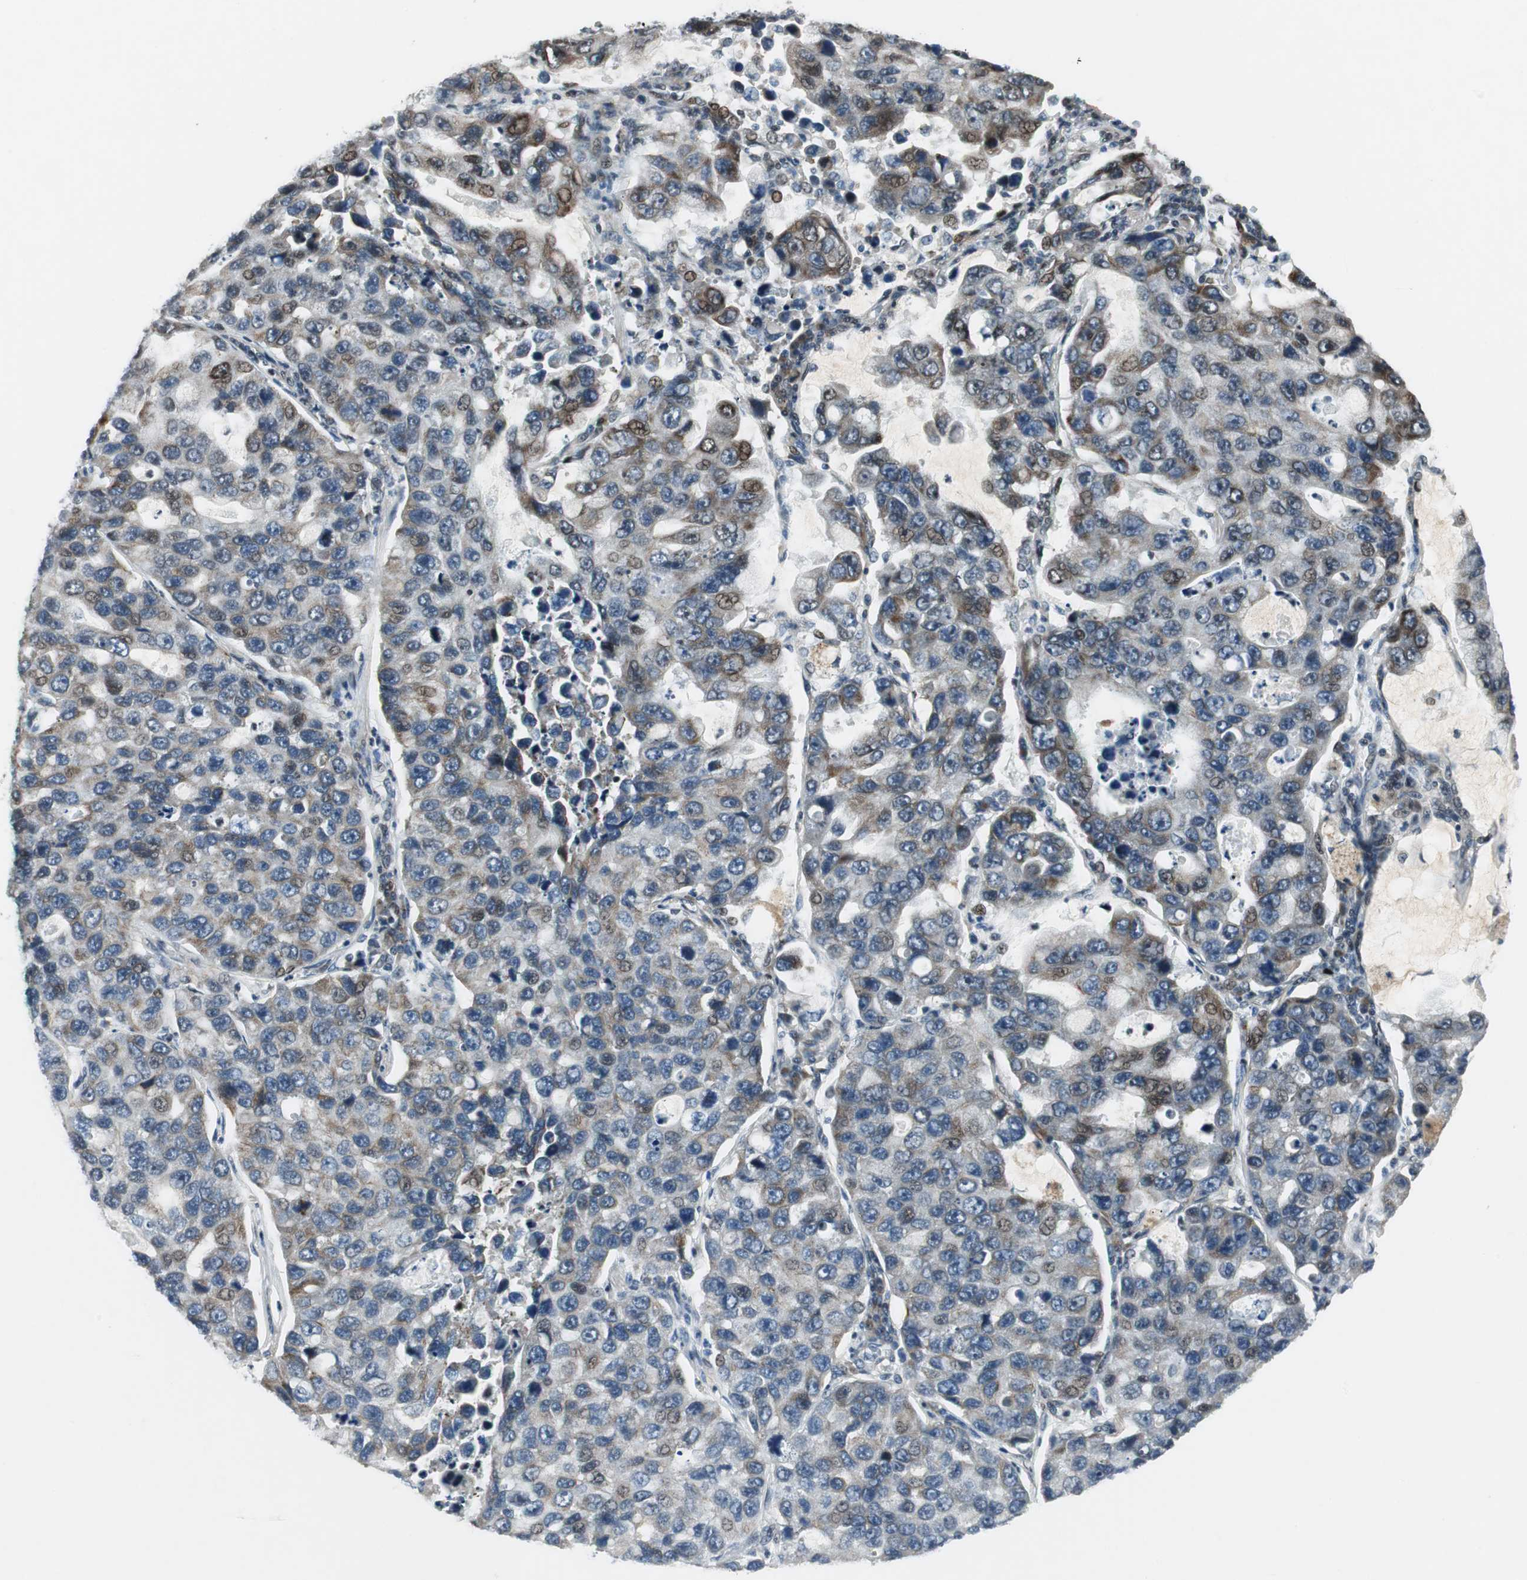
{"staining": {"intensity": "moderate", "quantity": "<25%", "location": "cytoplasmic/membranous"}, "tissue": "lung cancer", "cell_type": "Tumor cells", "image_type": "cancer", "snomed": [{"axis": "morphology", "description": "Adenocarcinoma, NOS"}, {"axis": "topography", "description": "Lung"}], "caption": "Lung cancer (adenocarcinoma) was stained to show a protein in brown. There is low levels of moderate cytoplasmic/membranous expression in approximately <25% of tumor cells.", "gene": "AJUBA", "patient": {"sex": "male", "age": 64}}